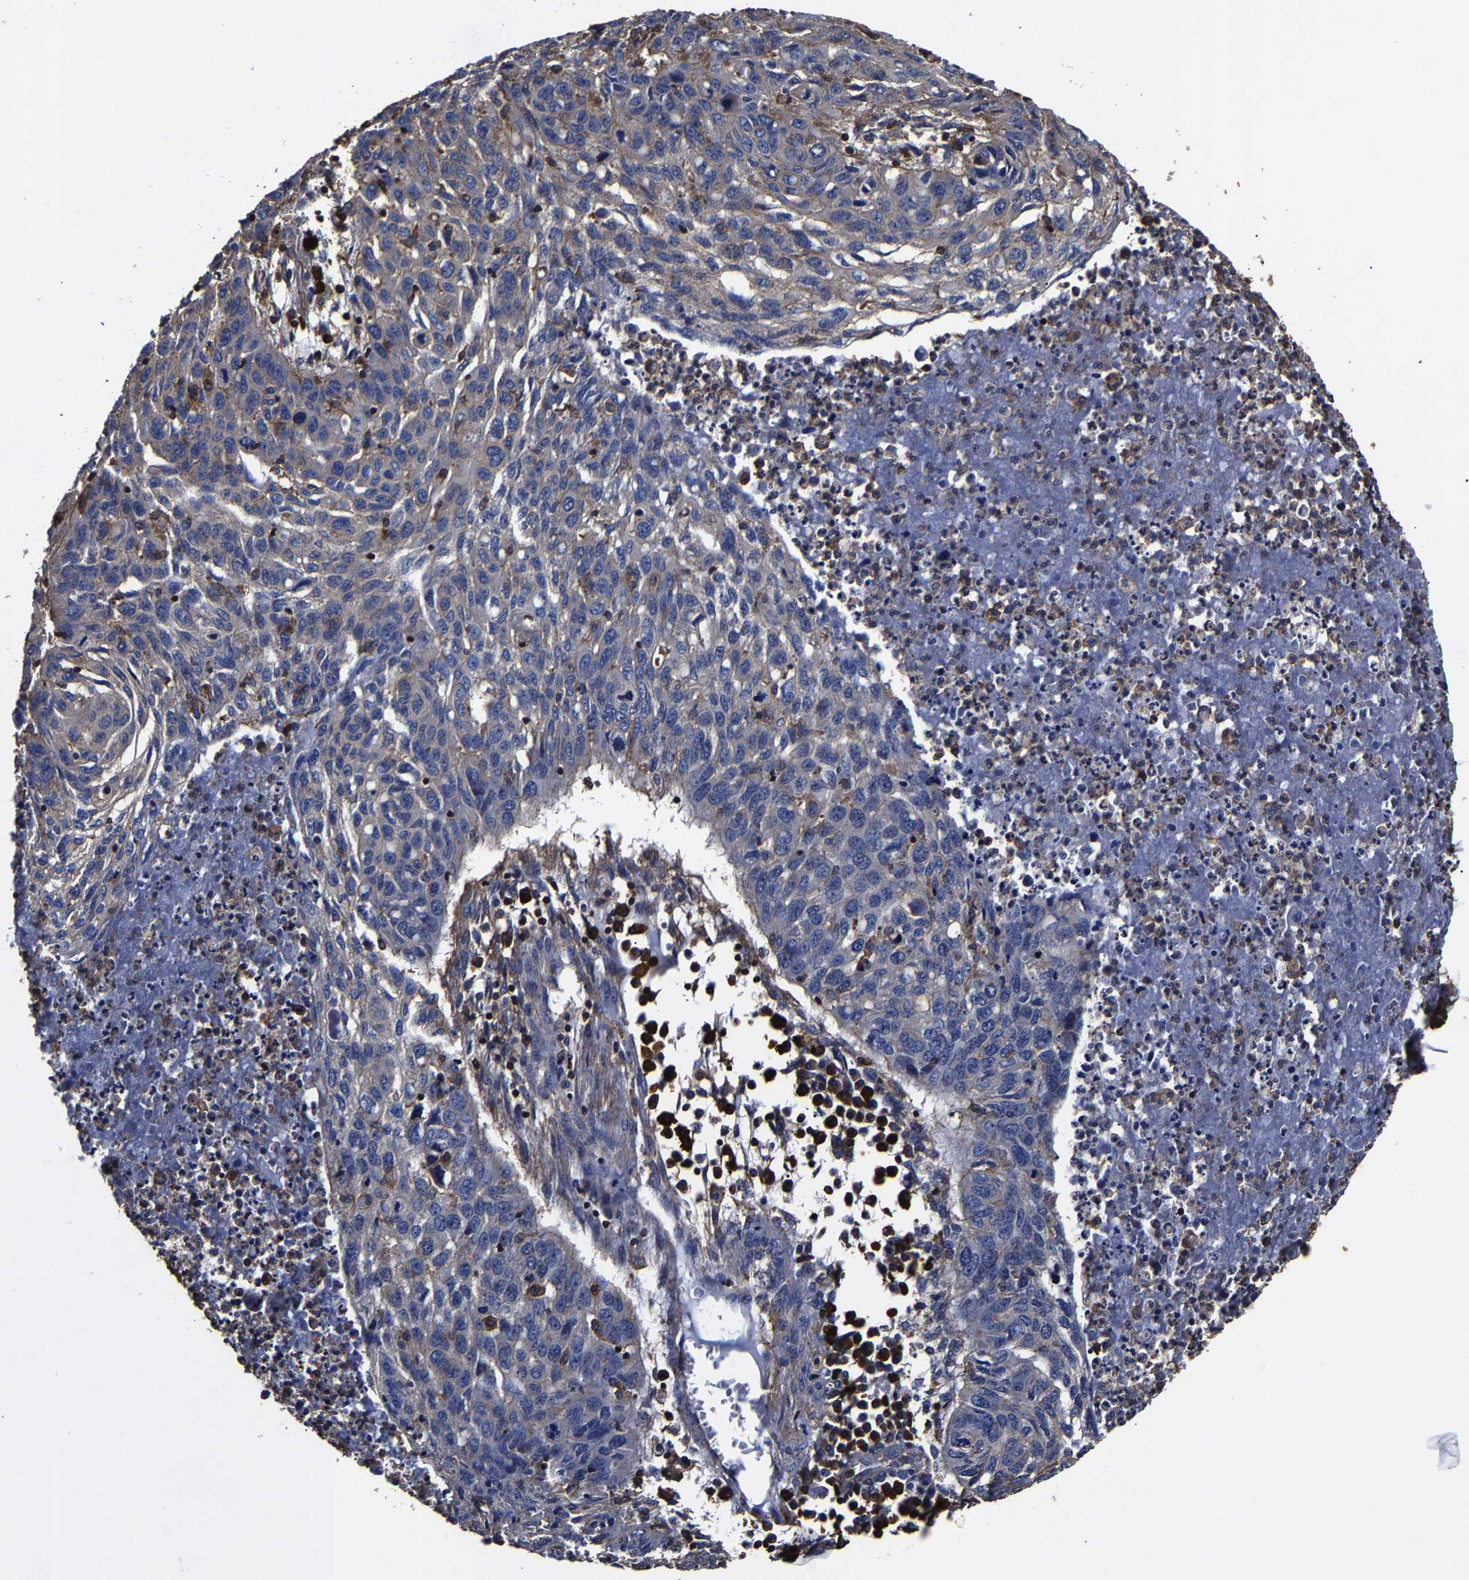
{"staining": {"intensity": "negative", "quantity": "none", "location": "none"}, "tissue": "lung cancer", "cell_type": "Tumor cells", "image_type": "cancer", "snomed": [{"axis": "morphology", "description": "Squamous cell carcinoma, NOS"}, {"axis": "topography", "description": "Lung"}], "caption": "Immunohistochemistry (IHC) micrograph of neoplastic tissue: squamous cell carcinoma (lung) stained with DAB (3,3'-diaminobenzidine) reveals no significant protein positivity in tumor cells.", "gene": "SSH3", "patient": {"sex": "female", "age": 63}}